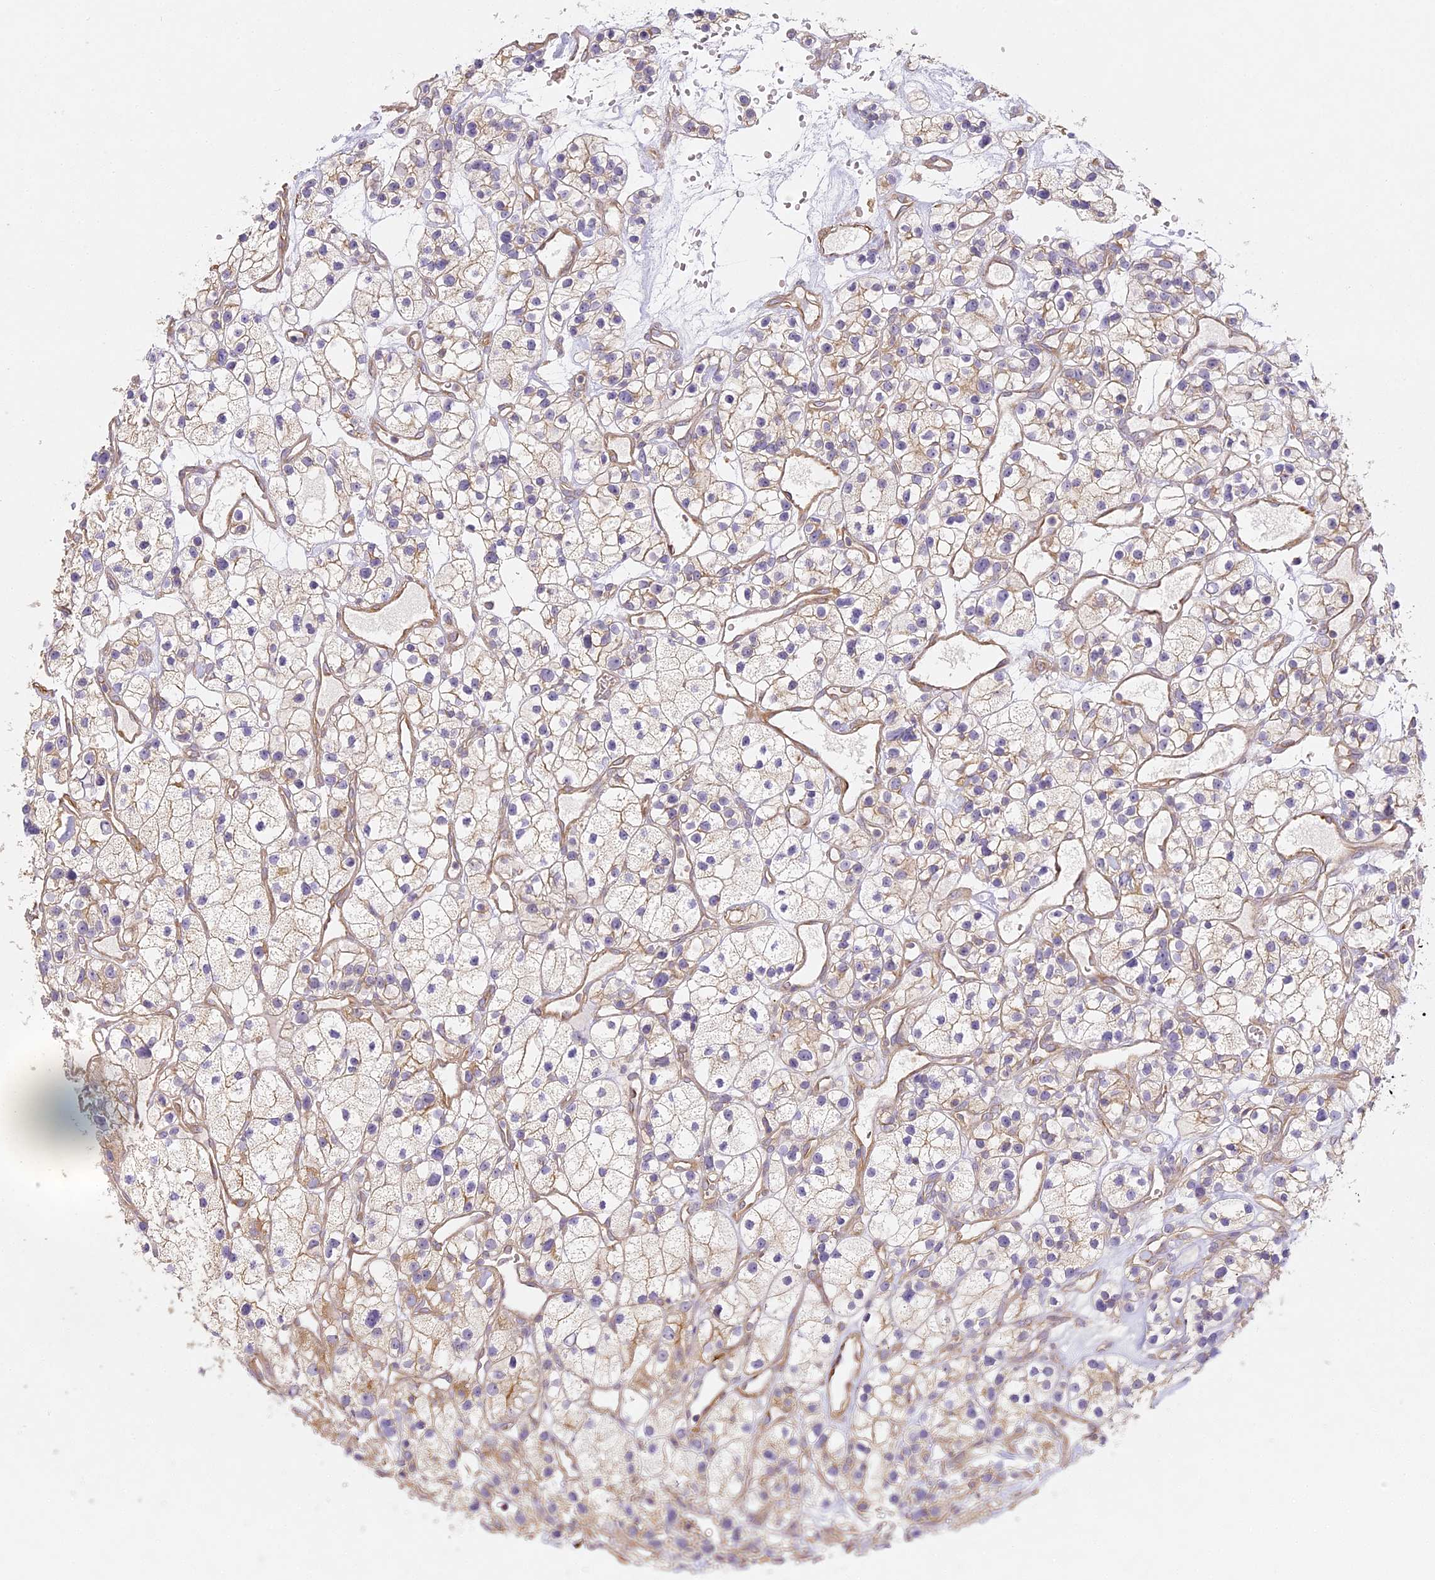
{"staining": {"intensity": "weak", "quantity": "25%-75%", "location": "cytoplasmic/membranous"}, "tissue": "renal cancer", "cell_type": "Tumor cells", "image_type": "cancer", "snomed": [{"axis": "morphology", "description": "Adenocarcinoma, NOS"}, {"axis": "topography", "description": "Kidney"}], "caption": "A brown stain labels weak cytoplasmic/membranous expression of a protein in human renal cancer tumor cells. The staining was performed using DAB, with brown indicating positive protein expression. Nuclei are stained blue with hematoxylin.", "gene": "MED28", "patient": {"sex": "female", "age": 57}}